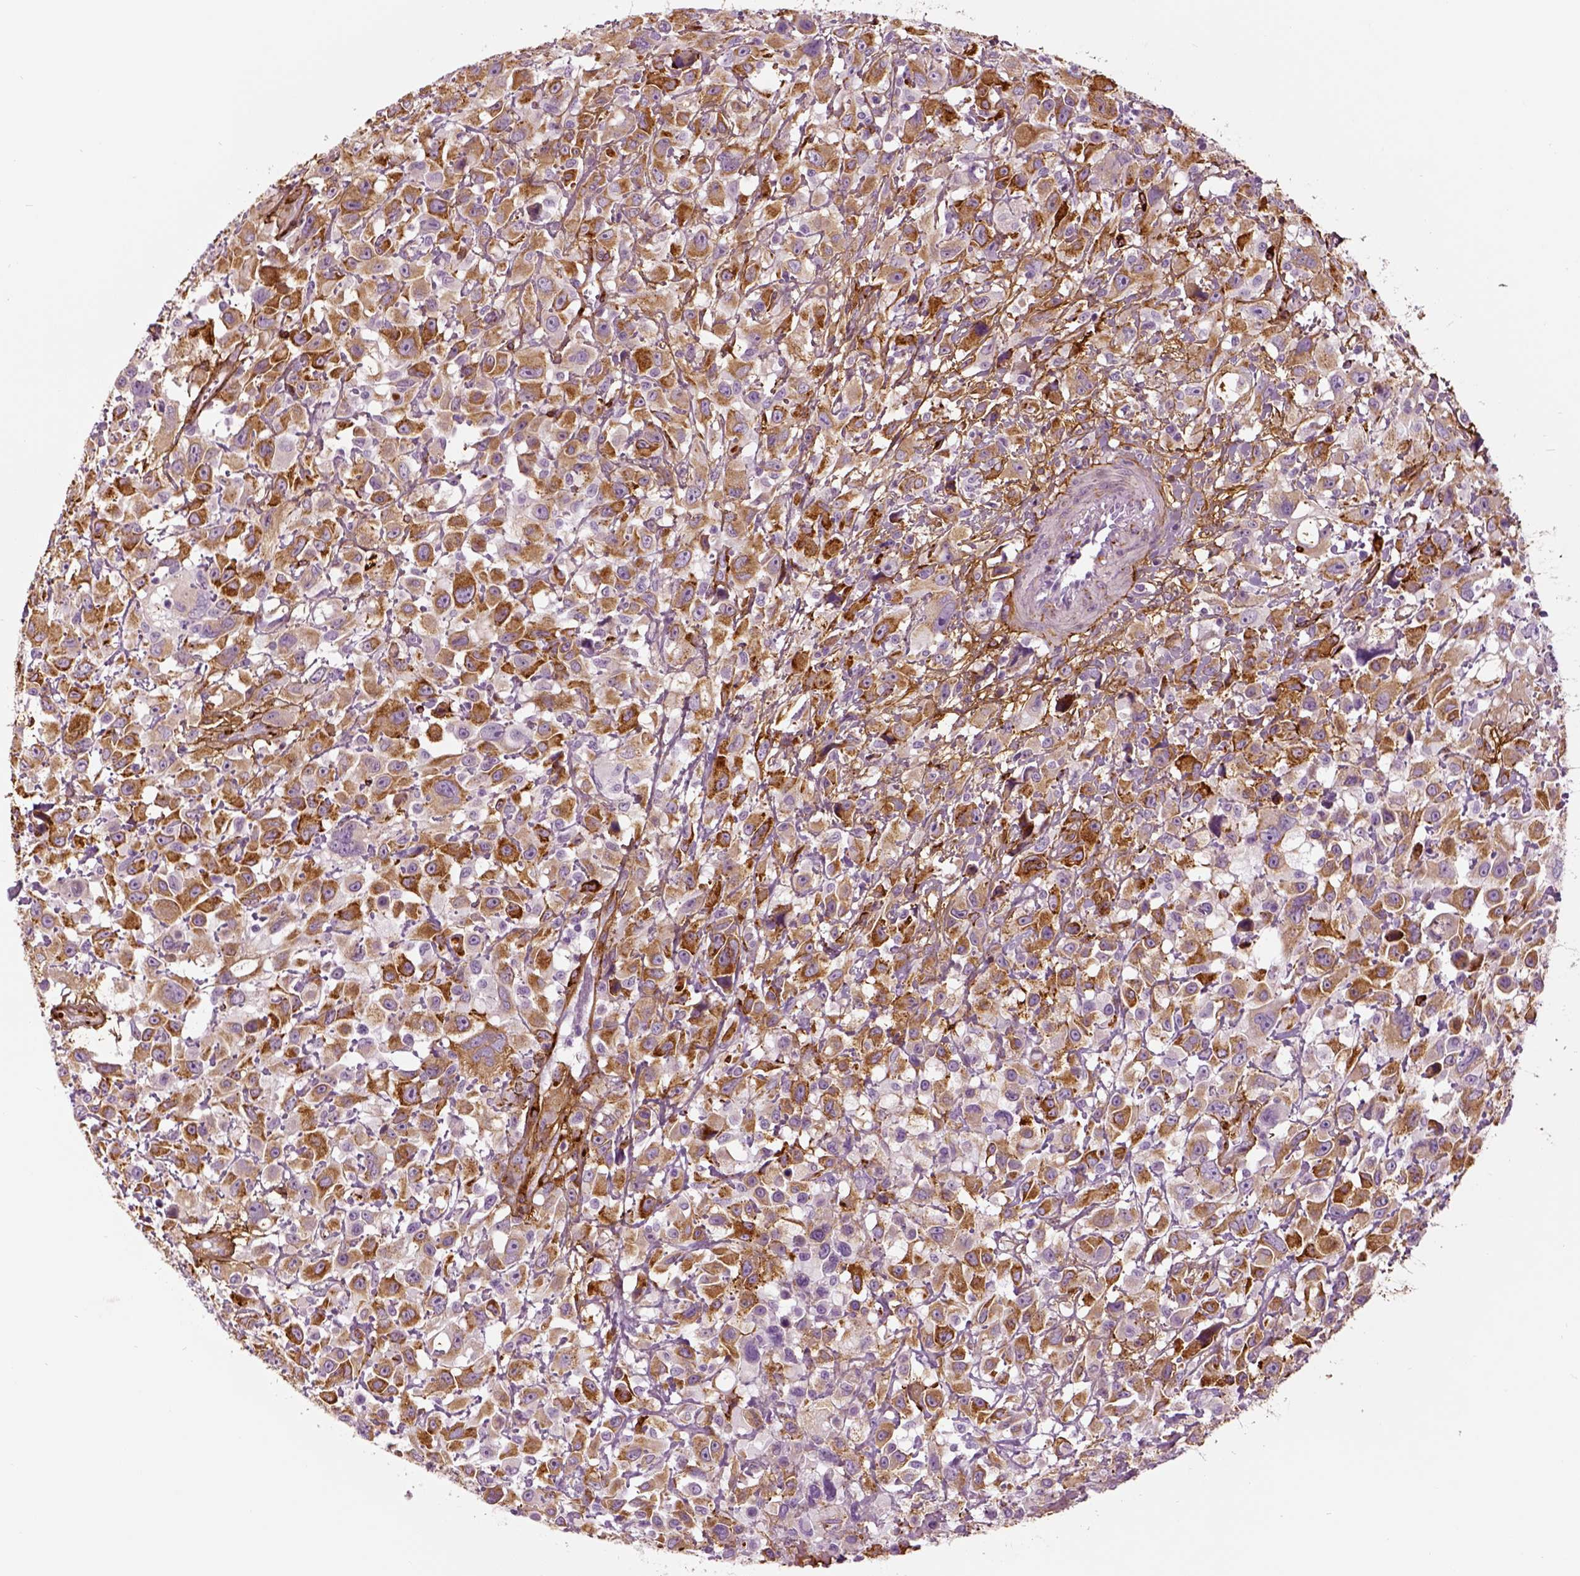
{"staining": {"intensity": "moderate", "quantity": "25%-75%", "location": "cytoplasmic/membranous"}, "tissue": "head and neck cancer", "cell_type": "Tumor cells", "image_type": "cancer", "snomed": [{"axis": "morphology", "description": "Squamous cell carcinoma, NOS"}, {"axis": "morphology", "description": "Squamous cell carcinoma, metastatic, NOS"}, {"axis": "topography", "description": "Oral tissue"}, {"axis": "topography", "description": "Head-Neck"}], "caption": "Protein staining demonstrates moderate cytoplasmic/membranous expression in about 25%-75% of tumor cells in head and neck squamous cell carcinoma. (Stains: DAB in brown, nuclei in blue, Microscopy: brightfield microscopy at high magnification).", "gene": "COL6A2", "patient": {"sex": "female", "age": 85}}